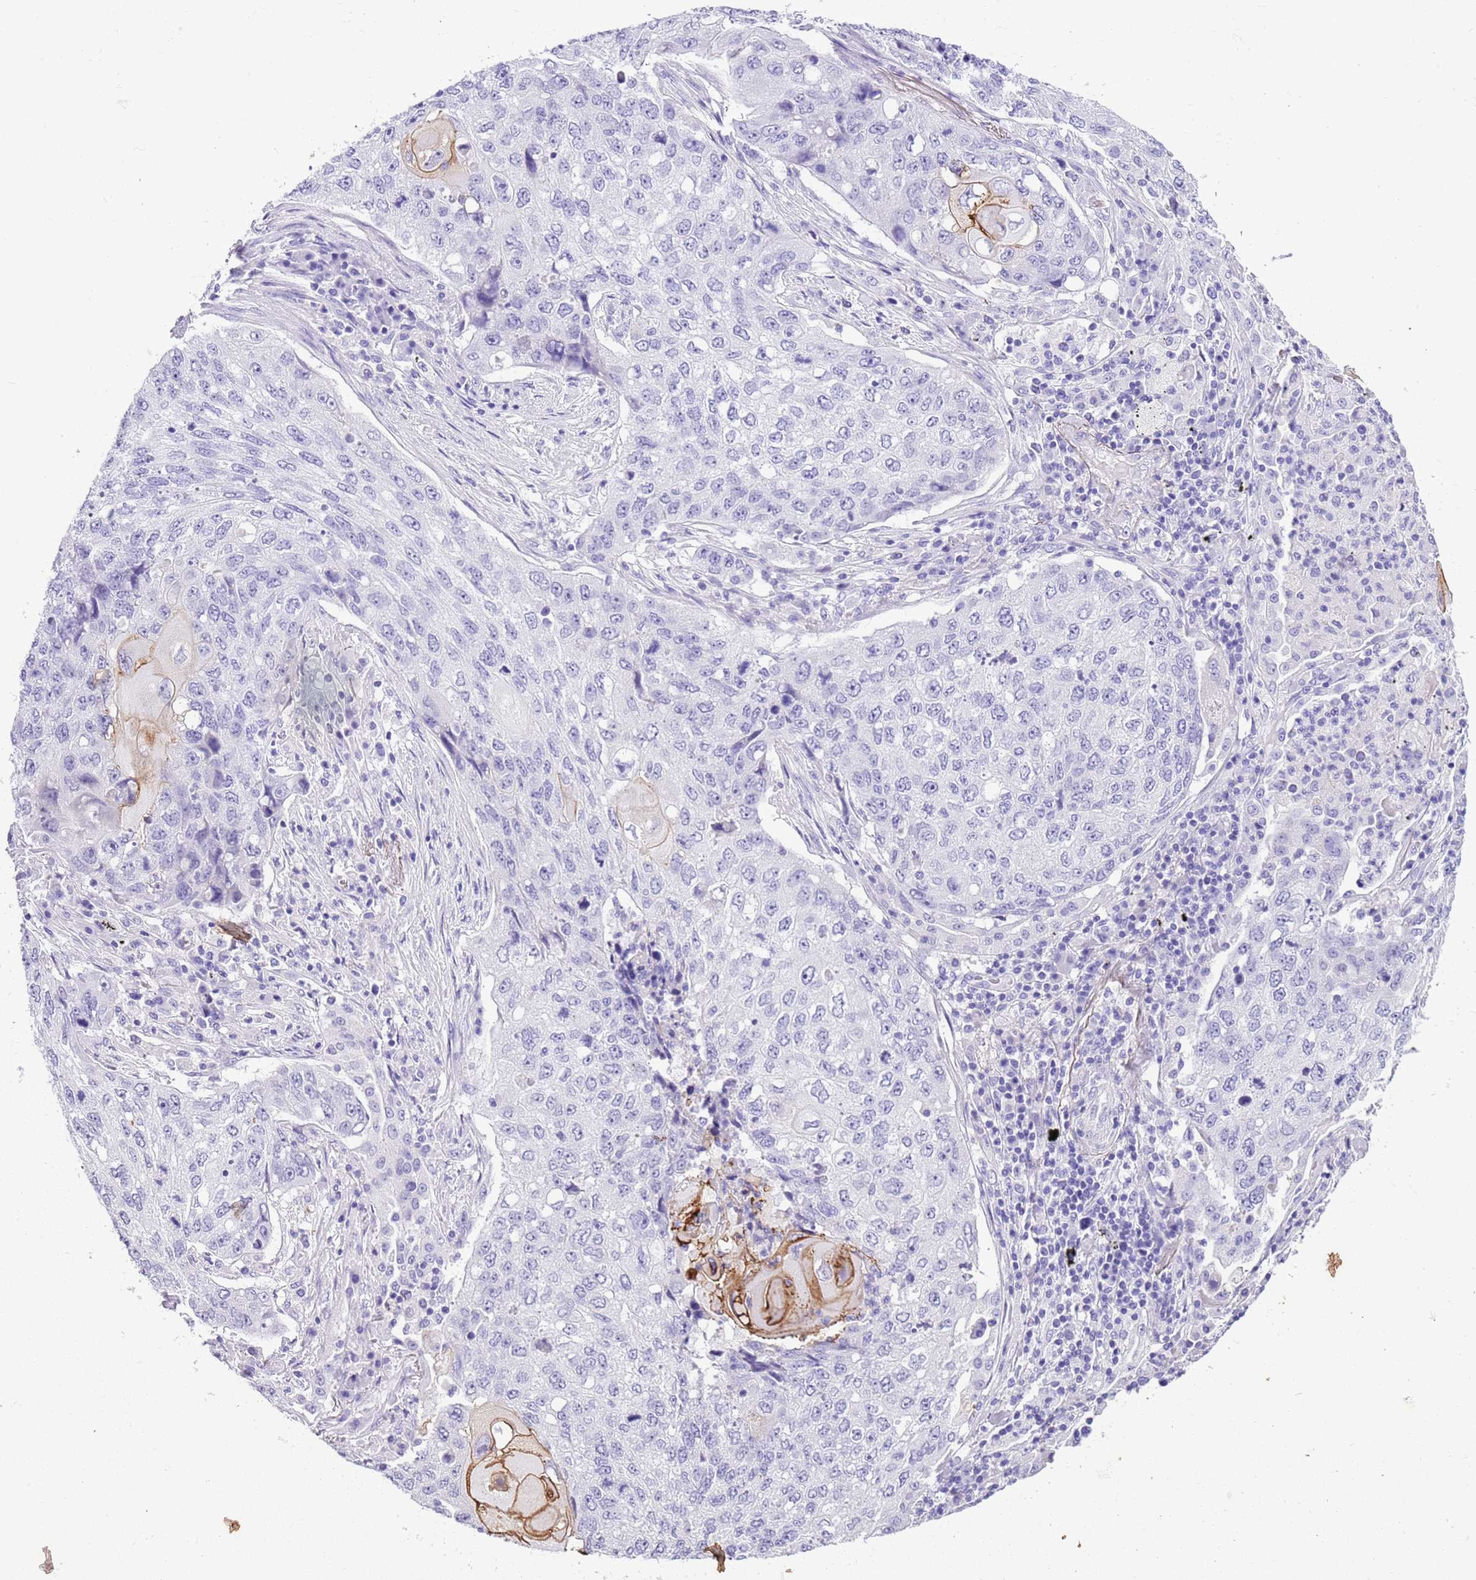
{"staining": {"intensity": "moderate", "quantity": "<25%", "location": "cytoplasmic/membranous"}, "tissue": "lung cancer", "cell_type": "Tumor cells", "image_type": "cancer", "snomed": [{"axis": "morphology", "description": "Squamous cell carcinoma, NOS"}, {"axis": "topography", "description": "Lung"}], "caption": "A low amount of moderate cytoplasmic/membranous expression is identified in approximately <25% of tumor cells in squamous cell carcinoma (lung) tissue. (Stains: DAB in brown, nuclei in blue, Microscopy: brightfield microscopy at high magnification).", "gene": "TBC1D10B", "patient": {"sex": "female", "age": 63}}